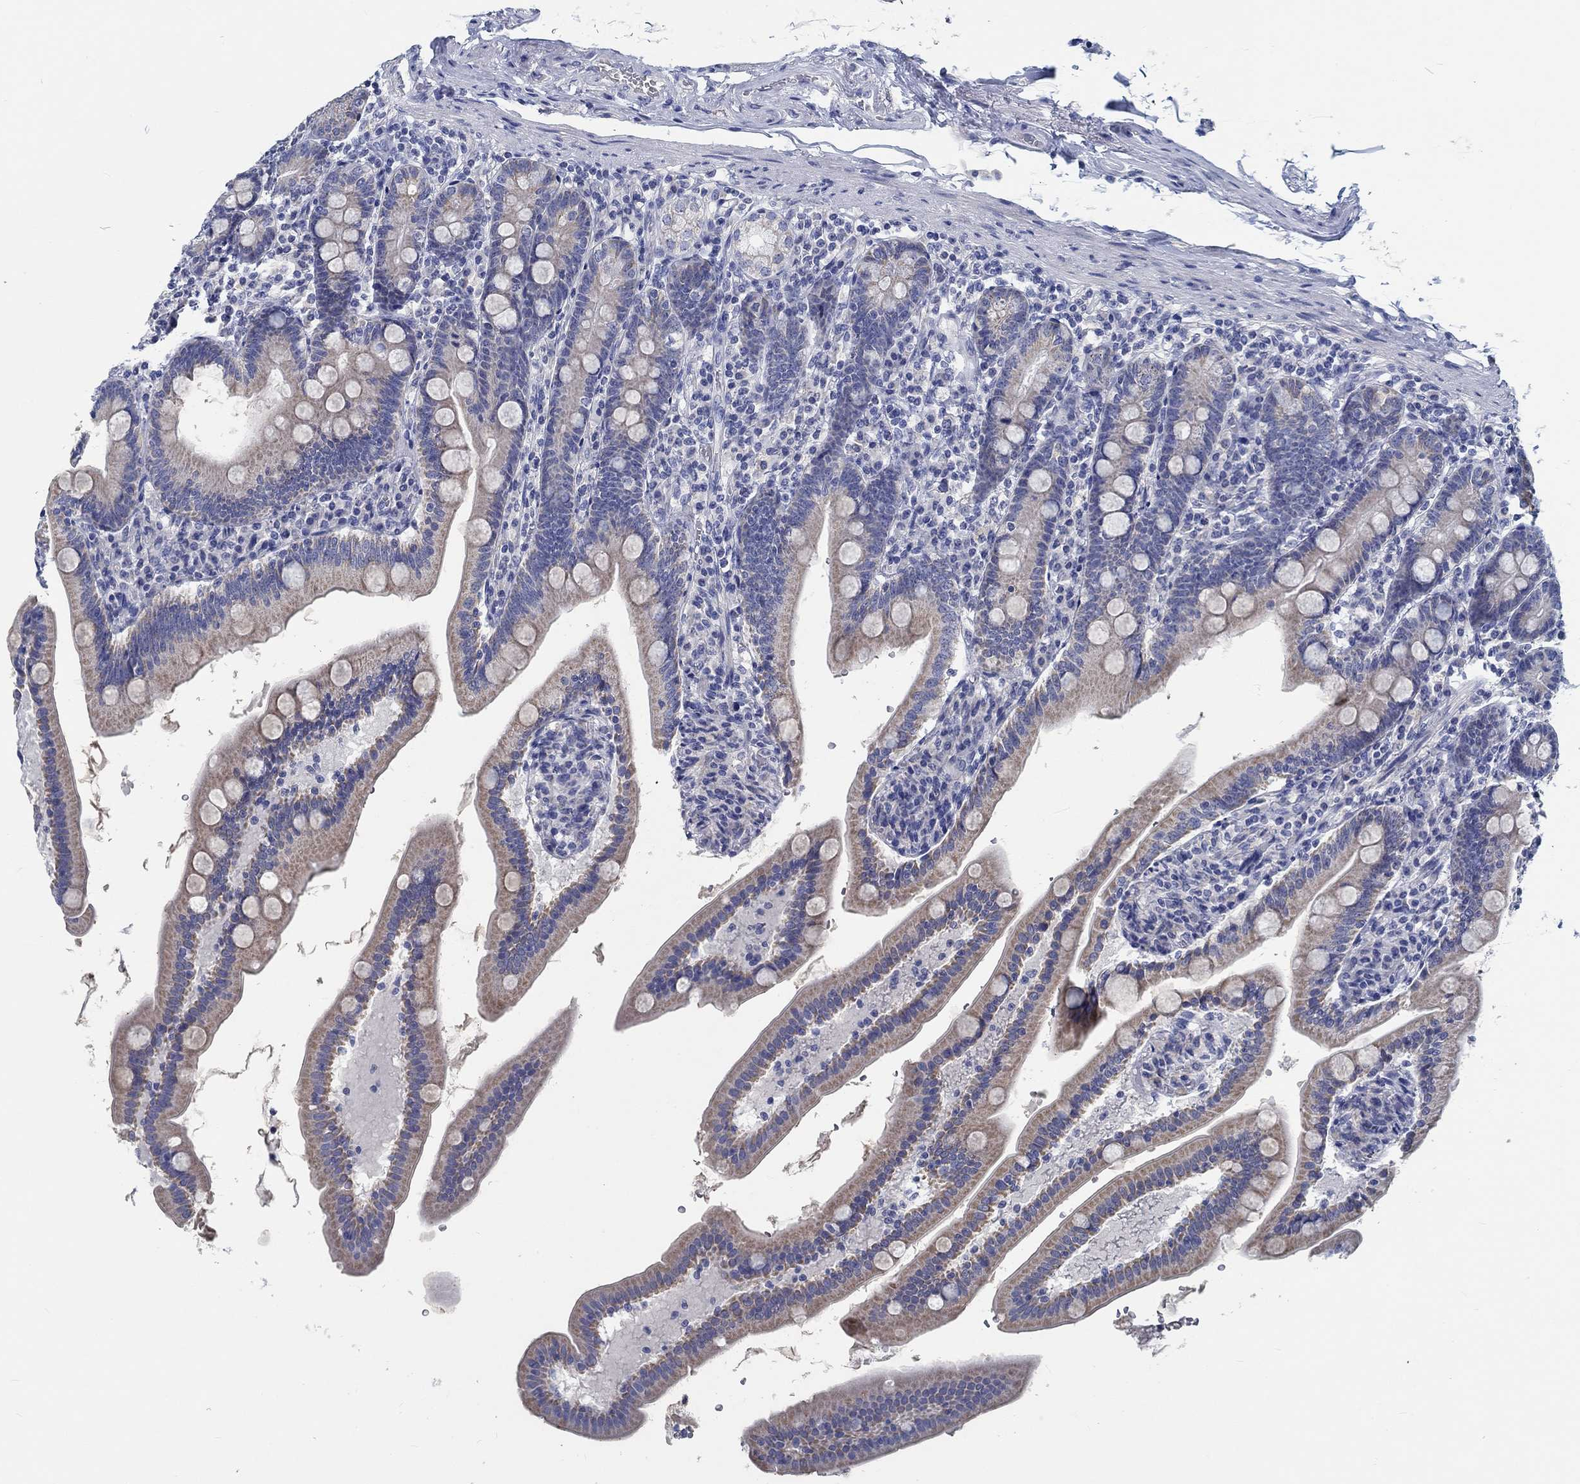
{"staining": {"intensity": "weak", "quantity": "25%-75%", "location": "cytoplasmic/membranous"}, "tissue": "duodenum", "cell_type": "Glandular cells", "image_type": "normal", "snomed": [{"axis": "morphology", "description": "Normal tissue, NOS"}, {"axis": "topography", "description": "Duodenum"}], "caption": "Protein expression analysis of unremarkable duodenum exhibits weak cytoplasmic/membranous positivity in about 25%-75% of glandular cells.", "gene": "MYBPC1", "patient": {"sex": "female", "age": 67}}